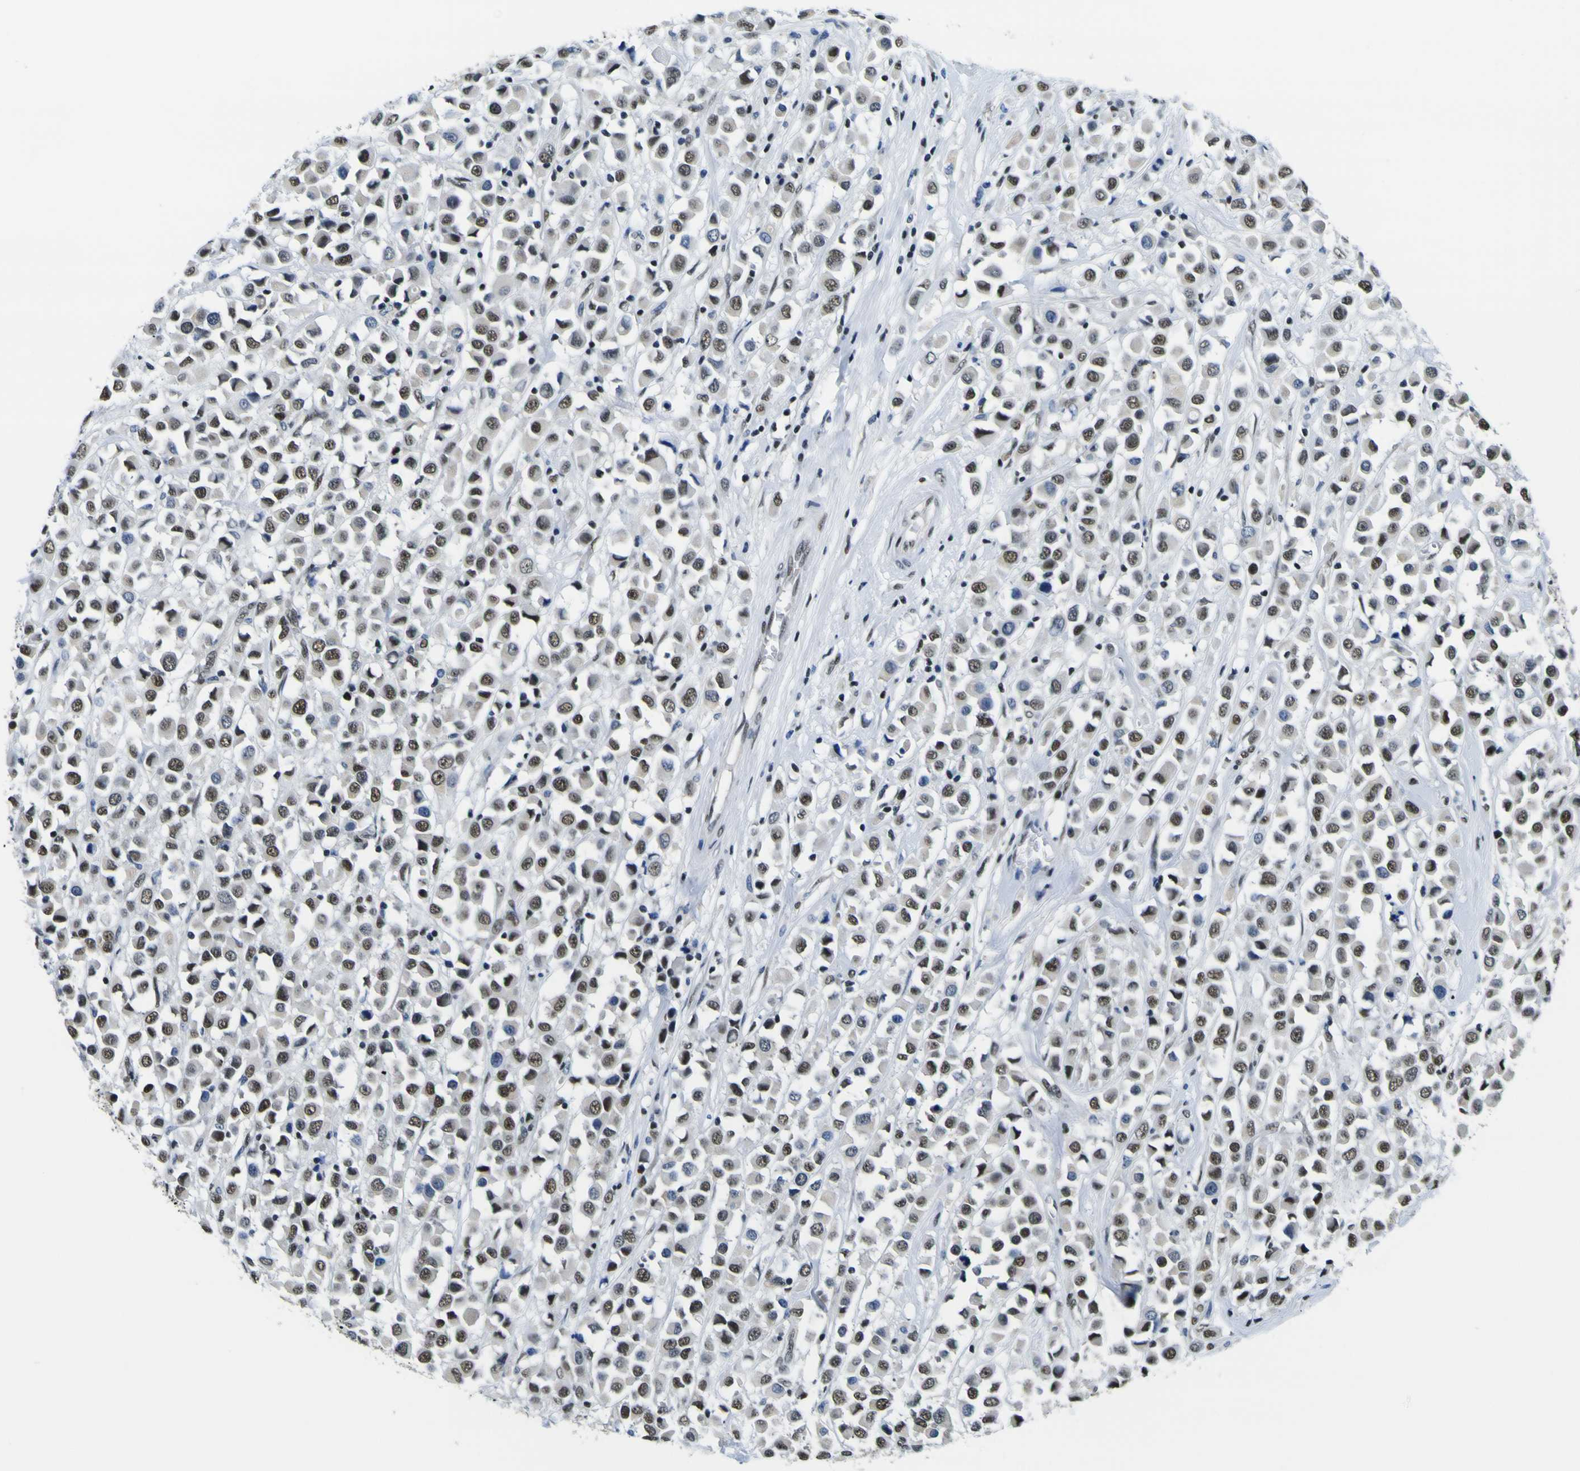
{"staining": {"intensity": "strong", "quantity": ">75%", "location": "nuclear"}, "tissue": "breast cancer", "cell_type": "Tumor cells", "image_type": "cancer", "snomed": [{"axis": "morphology", "description": "Duct carcinoma"}, {"axis": "topography", "description": "Breast"}], "caption": "A histopathology image of human breast cancer stained for a protein displays strong nuclear brown staining in tumor cells.", "gene": "SP1", "patient": {"sex": "female", "age": 61}}